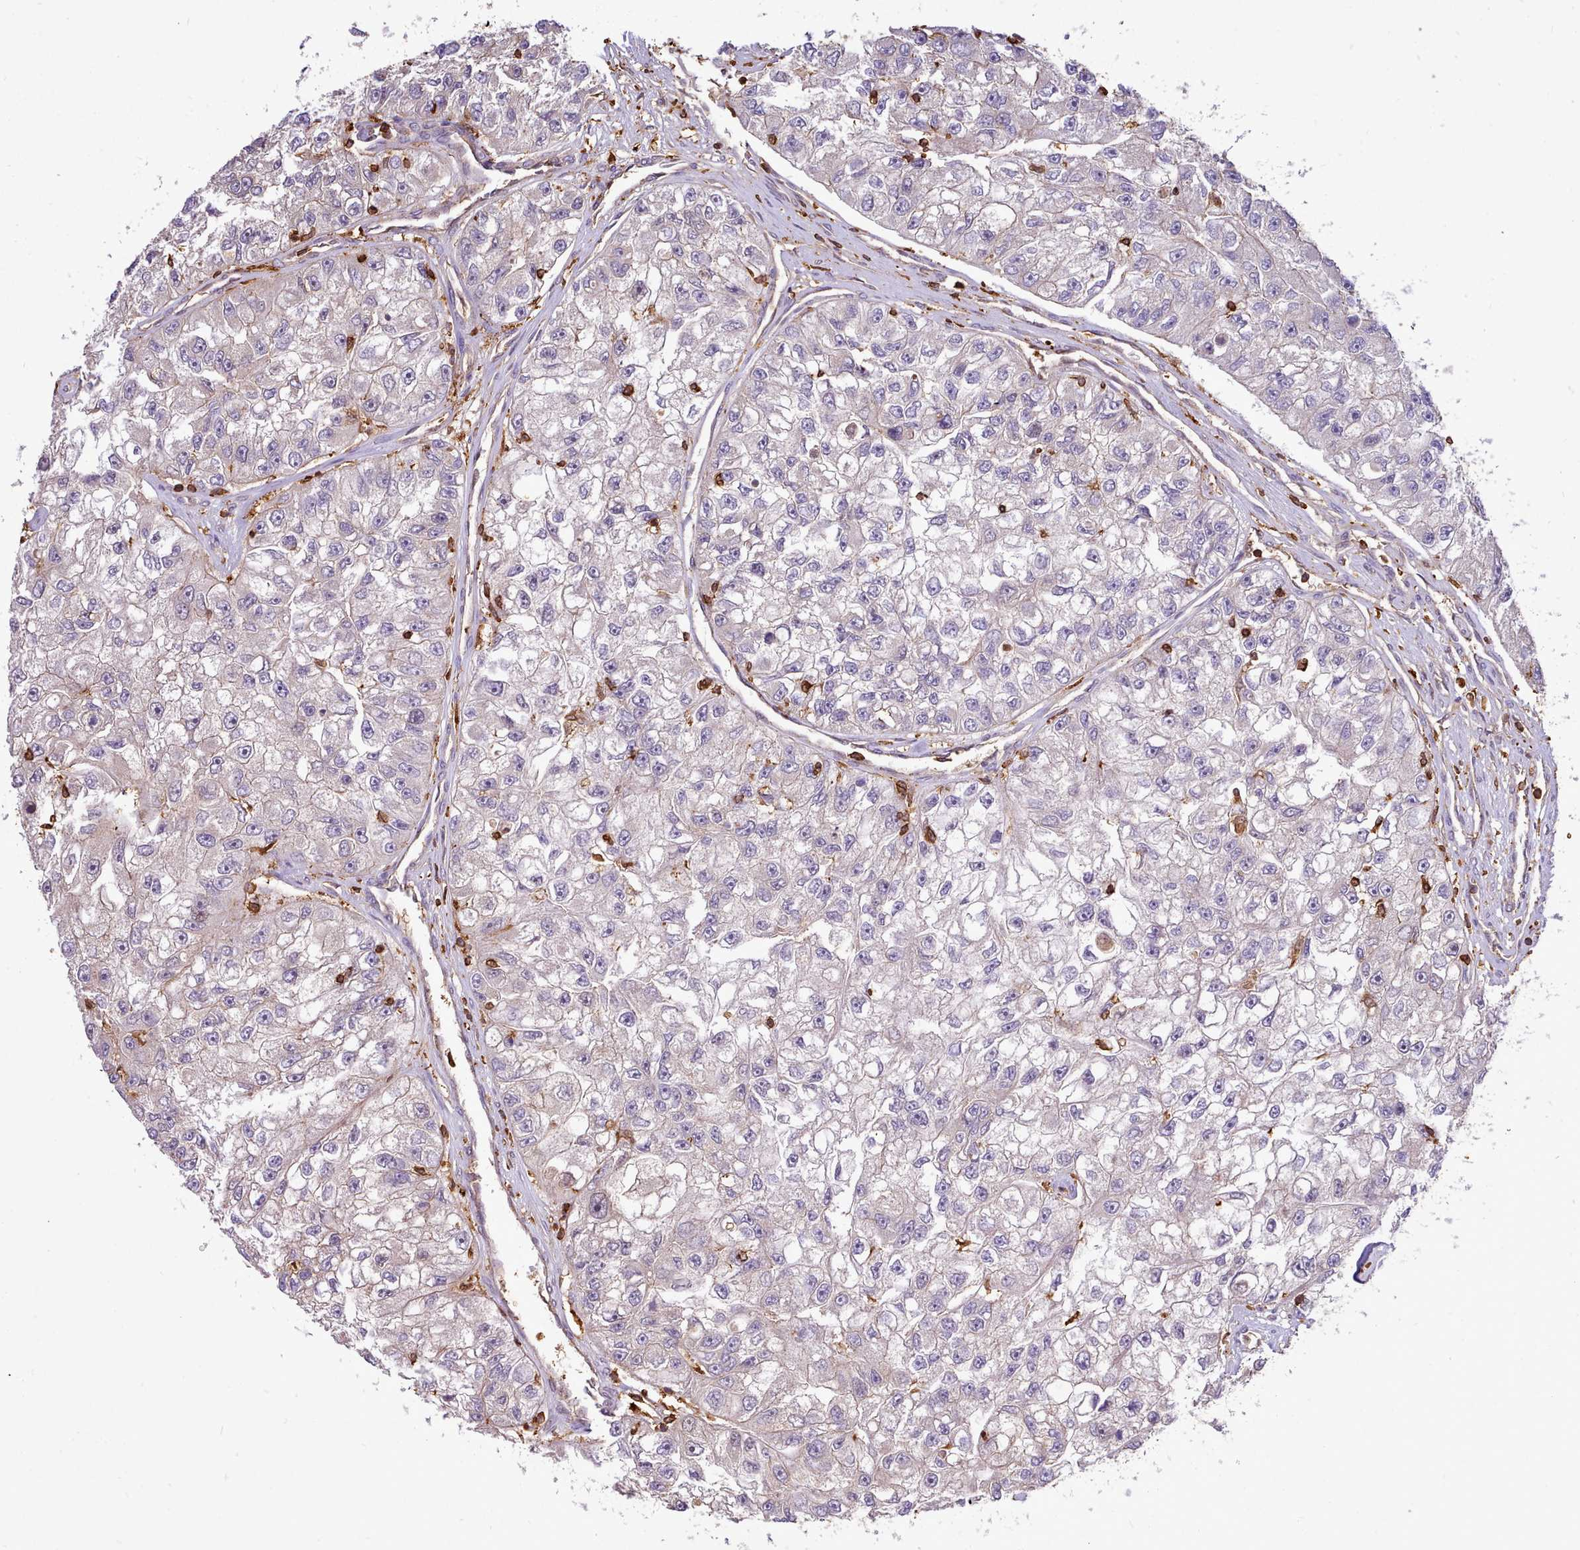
{"staining": {"intensity": "negative", "quantity": "none", "location": "none"}, "tissue": "renal cancer", "cell_type": "Tumor cells", "image_type": "cancer", "snomed": [{"axis": "morphology", "description": "Adenocarcinoma, NOS"}, {"axis": "topography", "description": "Kidney"}], "caption": "An image of human renal adenocarcinoma is negative for staining in tumor cells.", "gene": "CAPZA1", "patient": {"sex": "male", "age": 63}}